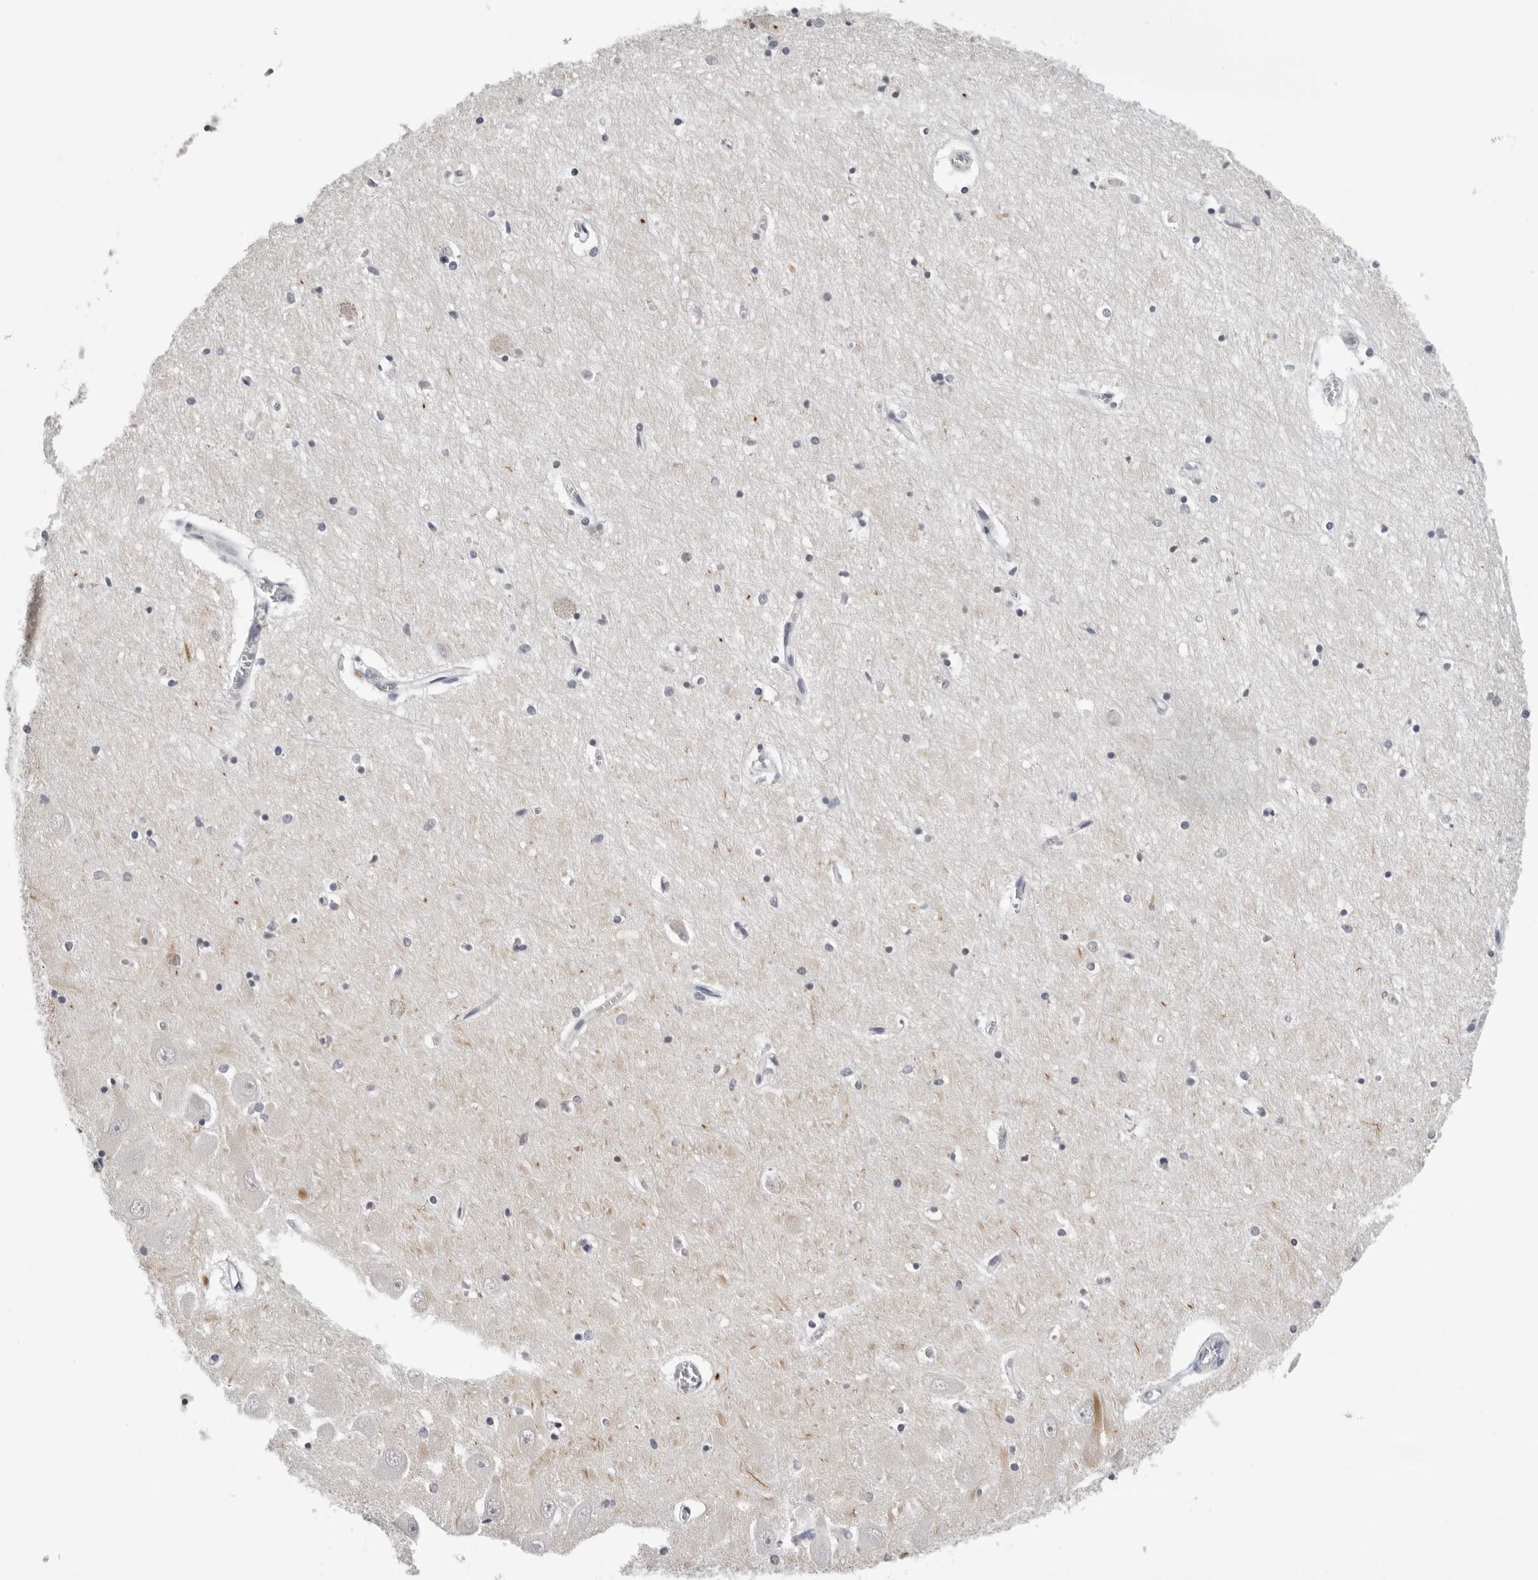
{"staining": {"intensity": "negative", "quantity": "none", "location": "none"}, "tissue": "hippocampus", "cell_type": "Glial cells", "image_type": "normal", "snomed": [{"axis": "morphology", "description": "Normal tissue, NOS"}, {"axis": "topography", "description": "Hippocampus"}], "caption": "Glial cells show no significant expression in normal hippocampus. (Stains: DAB (3,3'-diaminobenzidine) IHC with hematoxylin counter stain, Microscopy: brightfield microscopy at high magnification).", "gene": "CPT2", "patient": {"sex": "male", "age": 70}}